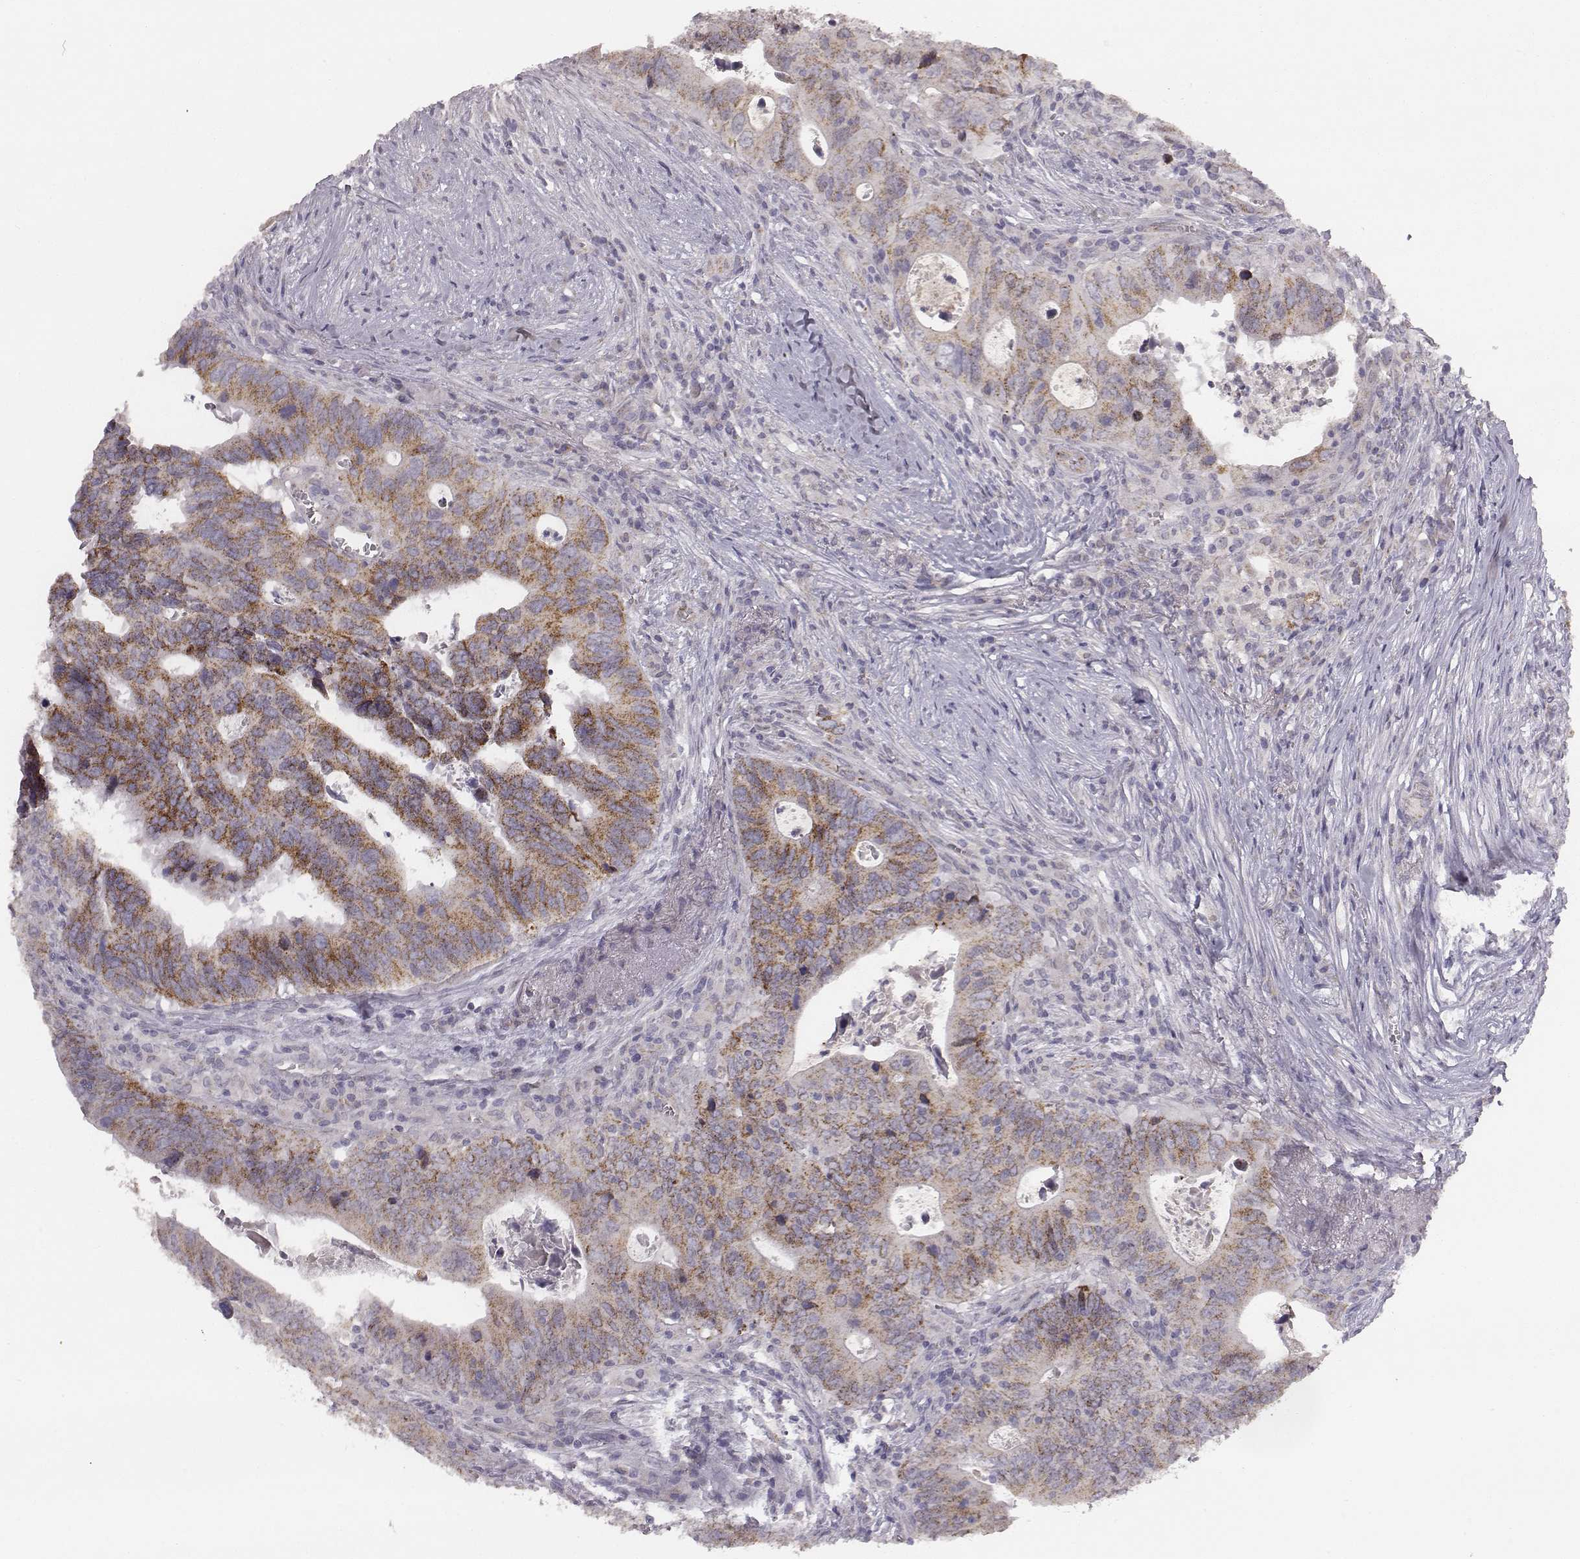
{"staining": {"intensity": "moderate", "quantity": ">75%", "location": "cytoplasmic/membranous"}, "tissue": "colorectal cancer", "cell_type": "Tumor cells", "image_type": "cancer", "snomed": [{"axis": "morphology", "description": "Adenocarcinoma, NOS"}, {"axis": "topography", "description": "Colon"}], "caption": "A medium amount of moderate cytoplasmic/membranous positivity is appreciated in approximately >75% of tumor cells in colorectal adenocarcinoma tissue.", "gene": "ABCD3", "patient": {"sex": "female", "age": 82}}